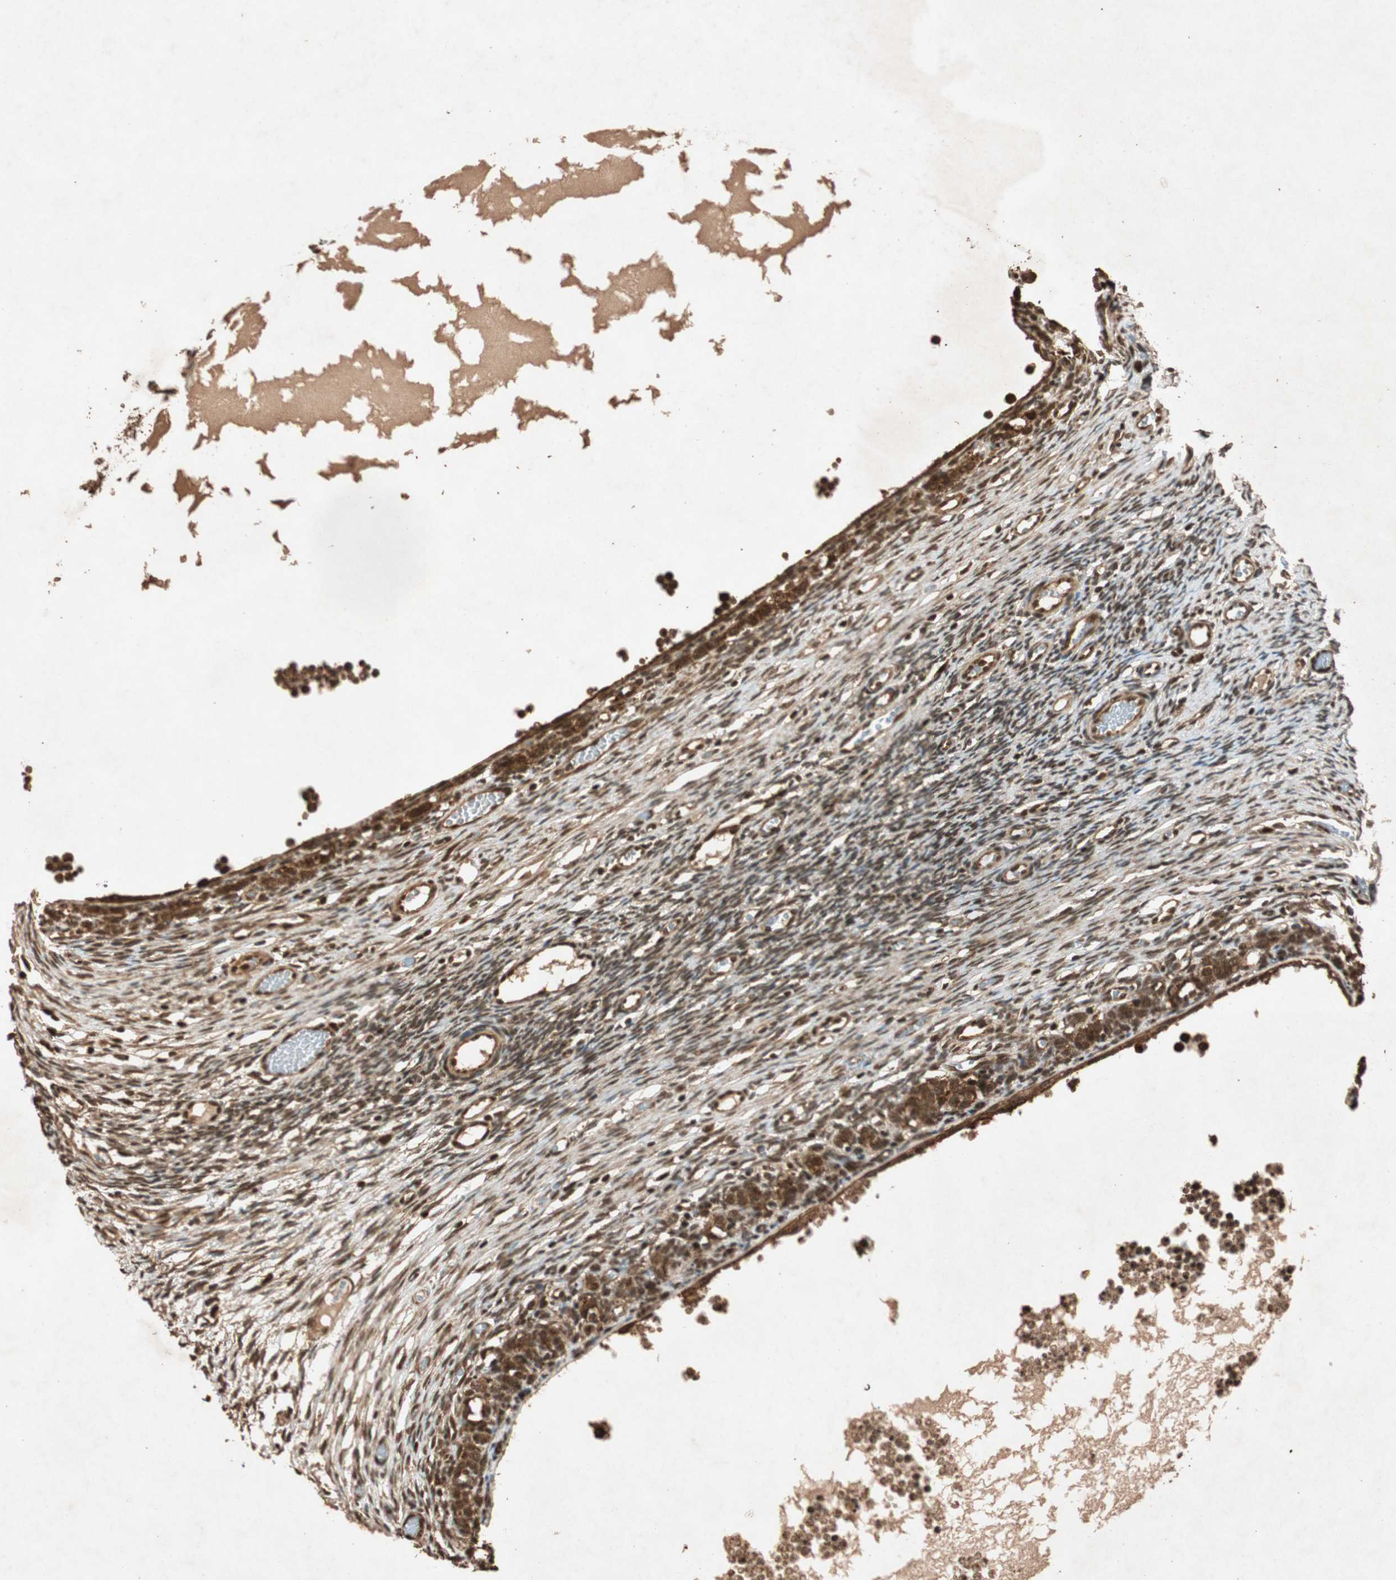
{"staining": {"intensity": "strong", "quantity": ">75%", "location": "nuclear"}, "tissue": "ovary", "cell_type": "Ovarian stroma cells", "image_type": "normal", "snomed": [{"axis": "morphology", "description": "Normal tissue, NOS"}, {"axis": "topography", "description": "Ovary"}], "caption": "Strong nuclear staining for a protein is present in about >75% of ovarian stroma cells of normal ovary using immunohistochemistry.", "gene": "ALKBH5", "patient": {"sex": "female", "age": 35}}